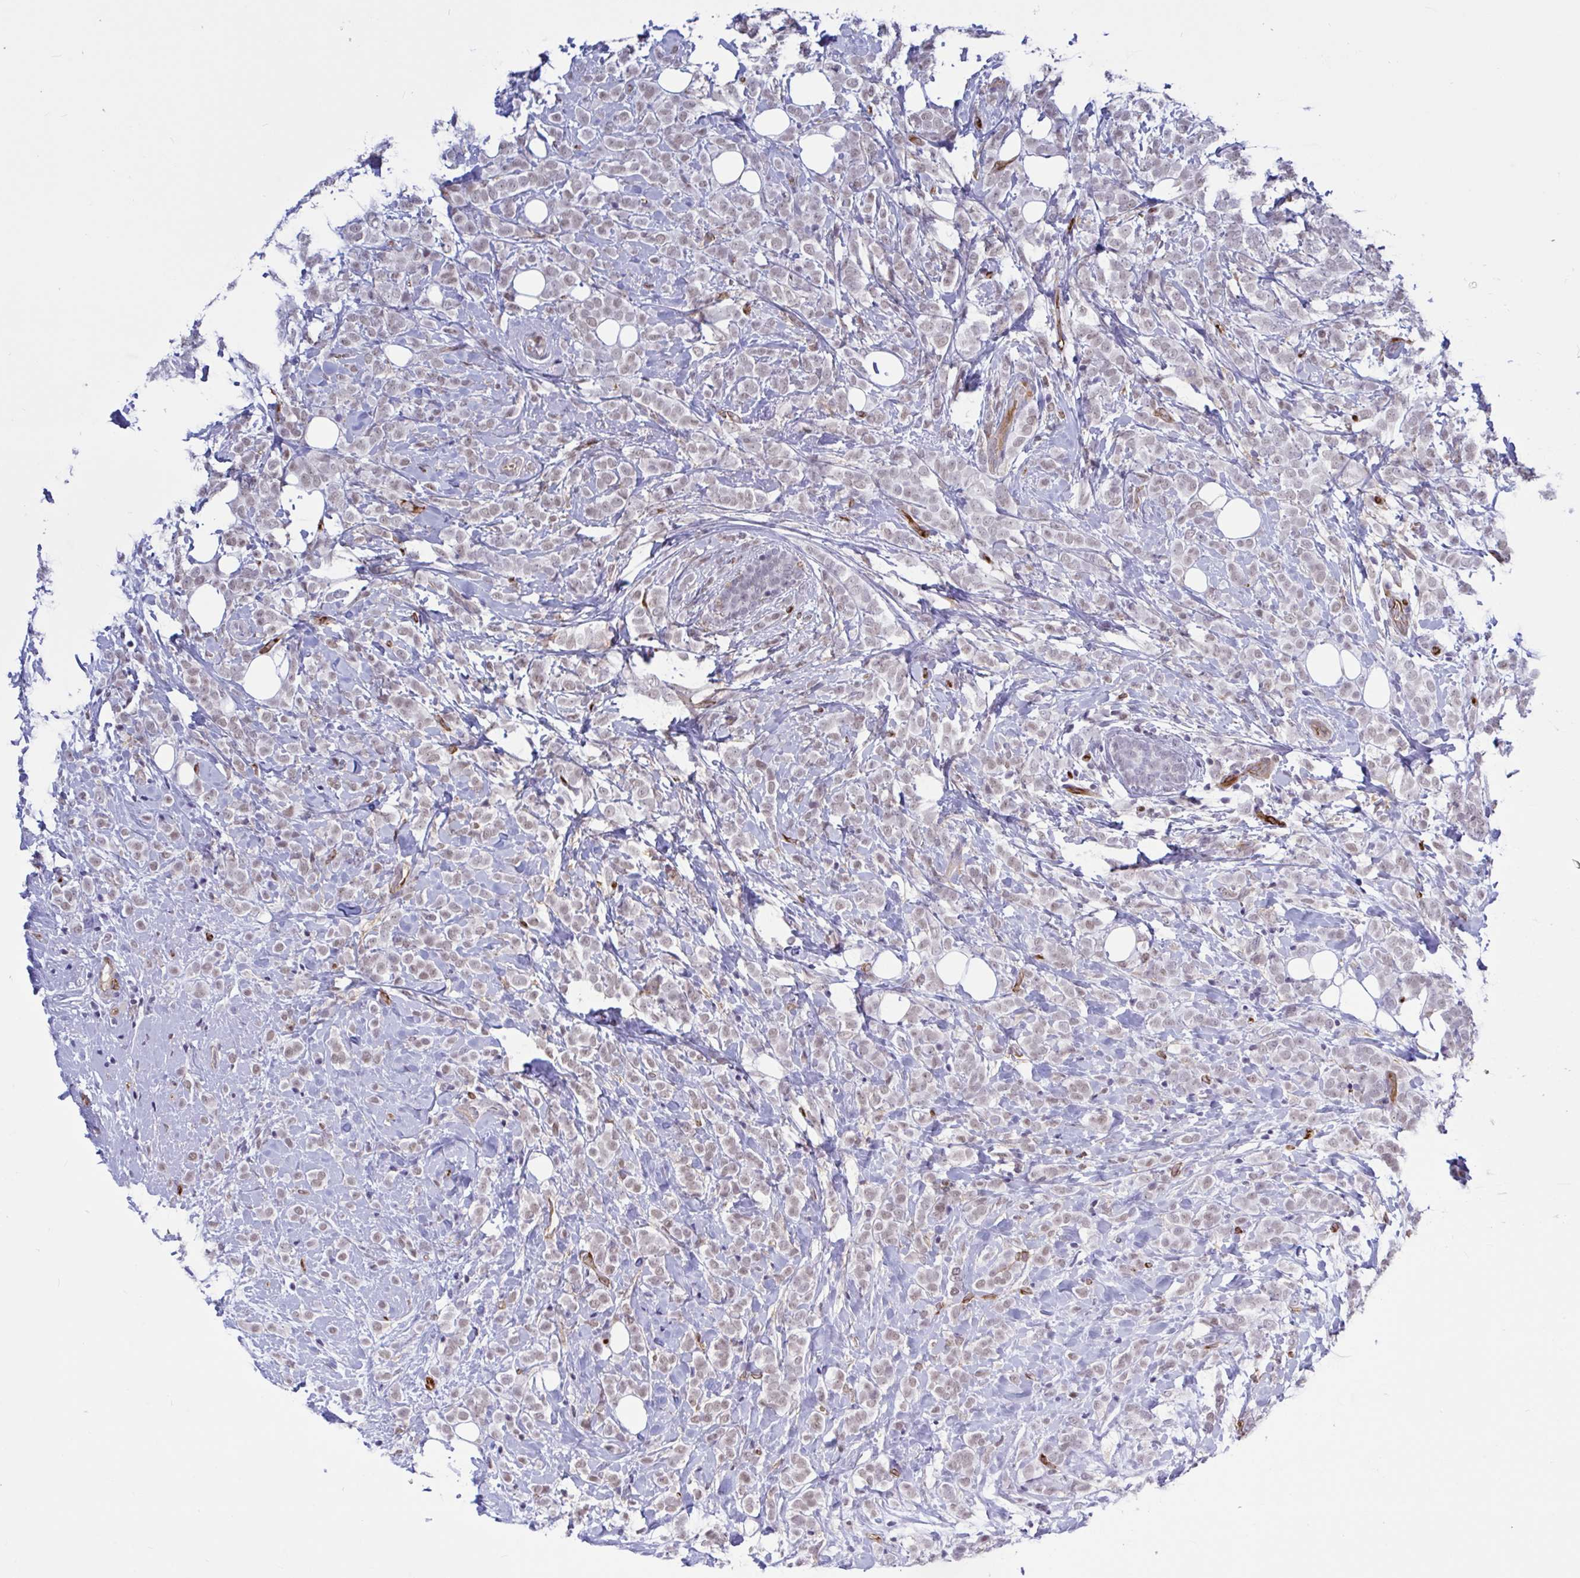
{"staining": {"intensity": "negative", "quantity": "none", "location": "none"}, "tissue": "breast cancer", "cell_type": "Tumor cells", "image_type": "cancer", "snomed": [{"axis": "morphology", "description": "Lobular carcinoma"}, {"axis": "topography", "description": "Breast"}], "caption": "Photomicrograph shows no significant protein positivity in tumor cells of breast lobular carcinoma.", "gene": "EML1", "patient": {"sex": "female", "age": 49}}